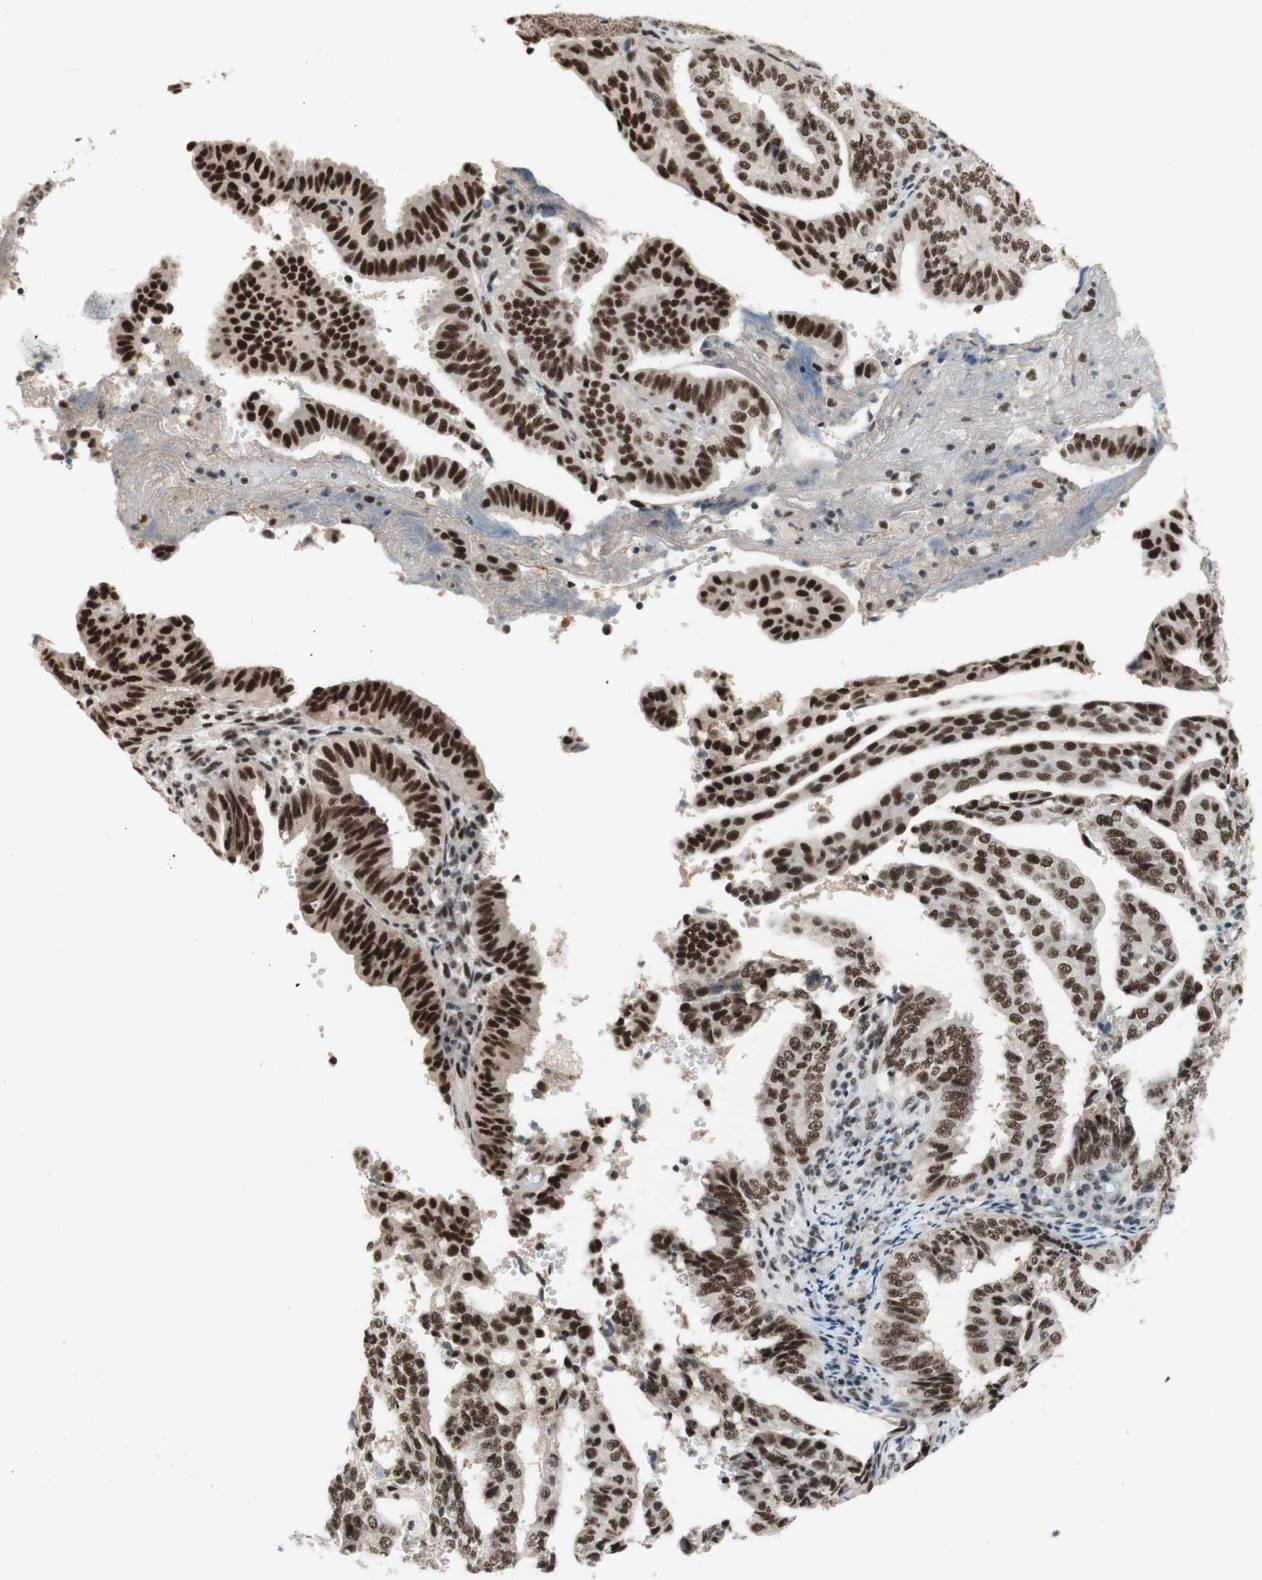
{"staining": {"intensity": "strong", "quantity": ">75%", "location": "nuclear"}, "tissue": "endometrial cancer", "cell_type": "Tumor cells", "image_type": "cancer", "snomed": [{"axis": "morphology", "description": "Adenocarcinoma, NOS"}, {"axis": "topography", "description": "Endometrium"}], "caption": "IHC histopathology image of neoplastic tissue: human adenocarcinoma (endometrial) stained using IHC shows high levels of strong protein expression localized specifically in the nuclear of tumor cells, appearing as a nuclear brown color.", "gene": "PRPF19", "patient": {"sex": "female", "age": 58}}